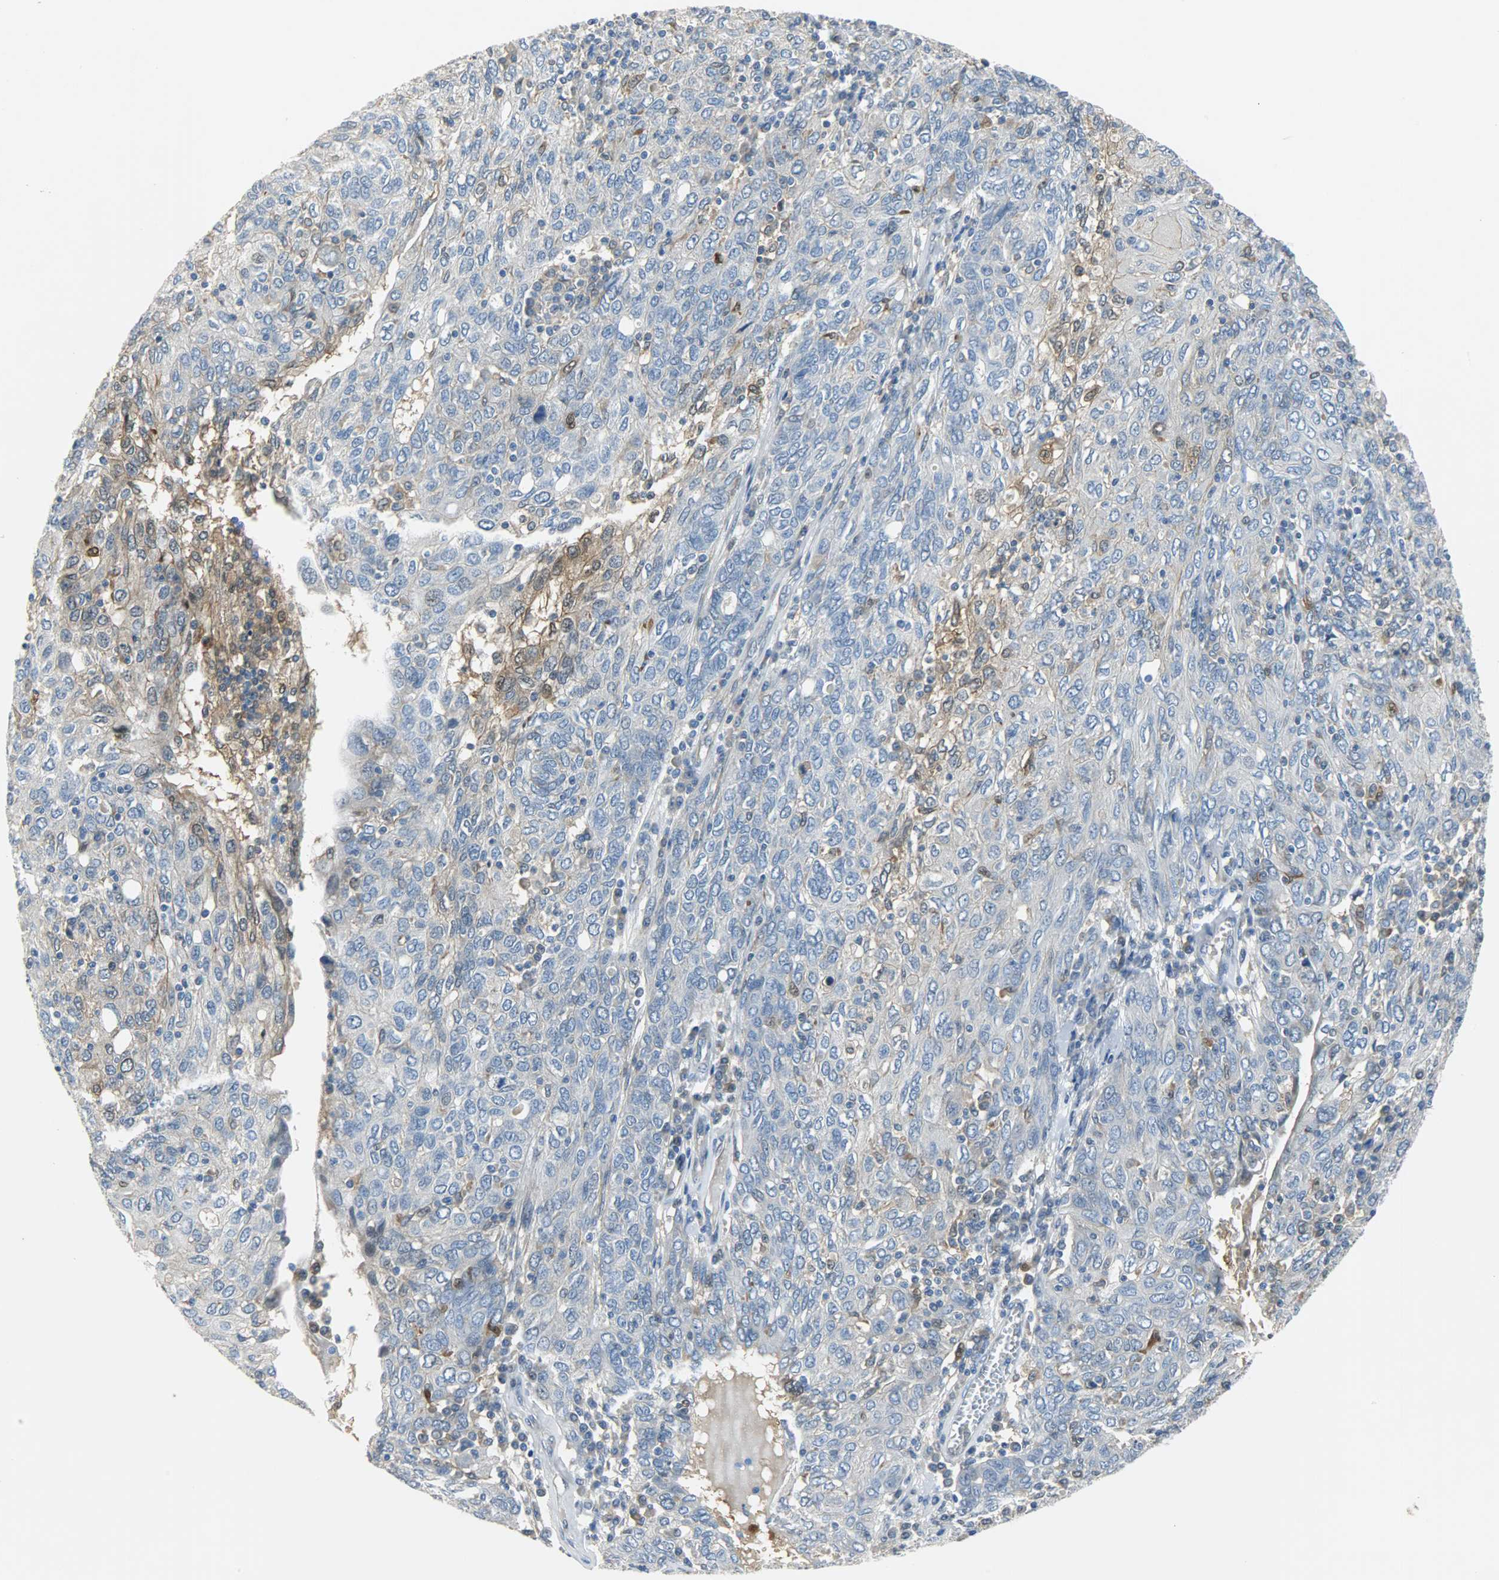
{"staining": {"intensity": "moderate", "quantity": "<25%", "location": "nuclear"}, "tissue": "ovarian cancer", "cell_type": "Tumor cells", "image_type": "cancer", "snomed": [{"axis": "morphology", "description": "Carcinoma, endometroid"}, {"axis": "topography", "description": "Ovary"}], "caption": "Human ovarian cancer stained with a protein marker exhibits moderate staining in tumor cells.", "gene": "EIF4EBP1", "patient": {"sex": "female", "age": 50}}